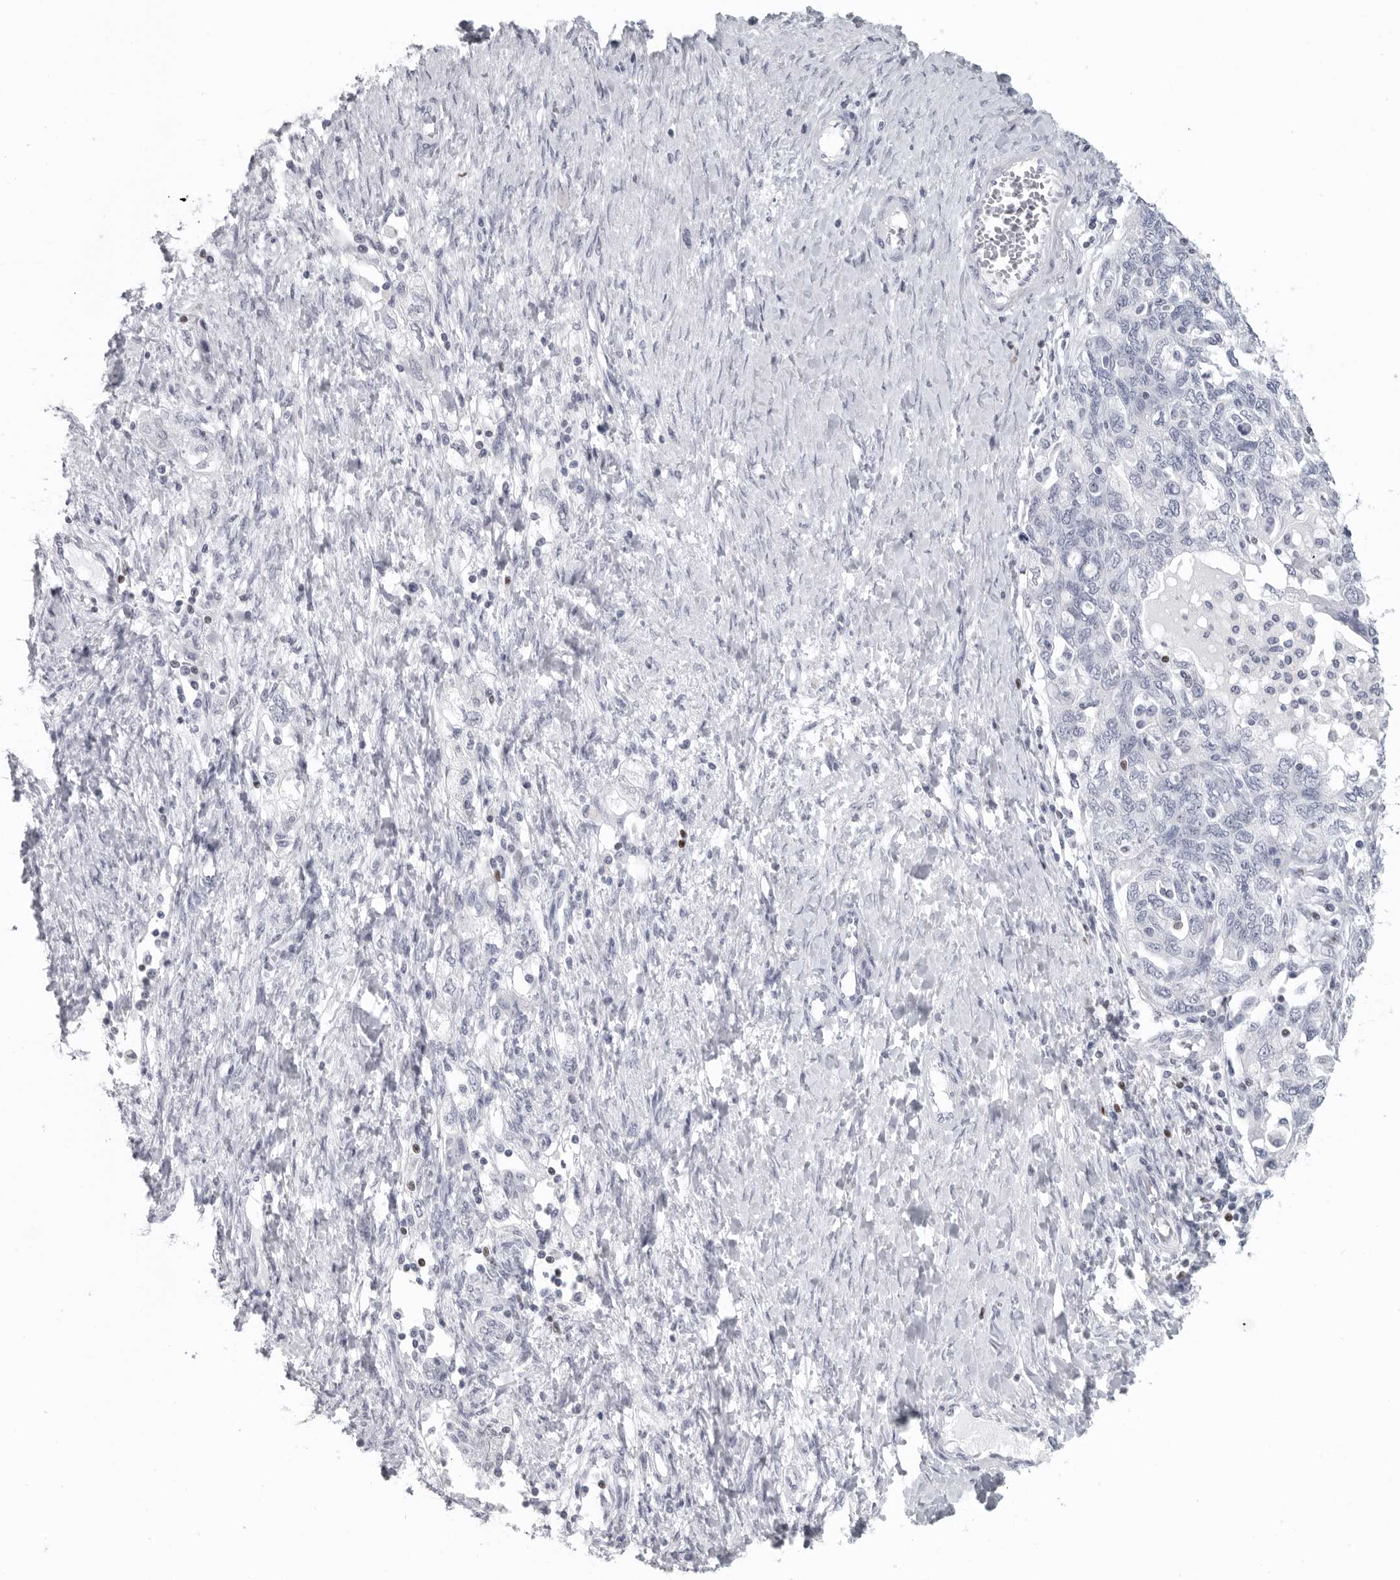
{"staining": {"intensity": "negative", "quantity": "none", "location": "none"}, "tissue": "ovarian cancer", "cell_type": "Tumor cells", "image_type": "cancer", "snomed": [{"axis": "morphology", "description": "Carcinoma, NOS"}, {"axis": "morphology", "description": "Cystadenocarcinoma, serous, NOS"}, {"axis": "topography", "description": "Ovary"}], "caption": "The micrograph exhibits no staining of tumor cells in ovarian serous cystadenocarcinoma.", "gene": "SATB2", "patient": {"sex": "female", "age": 69}}